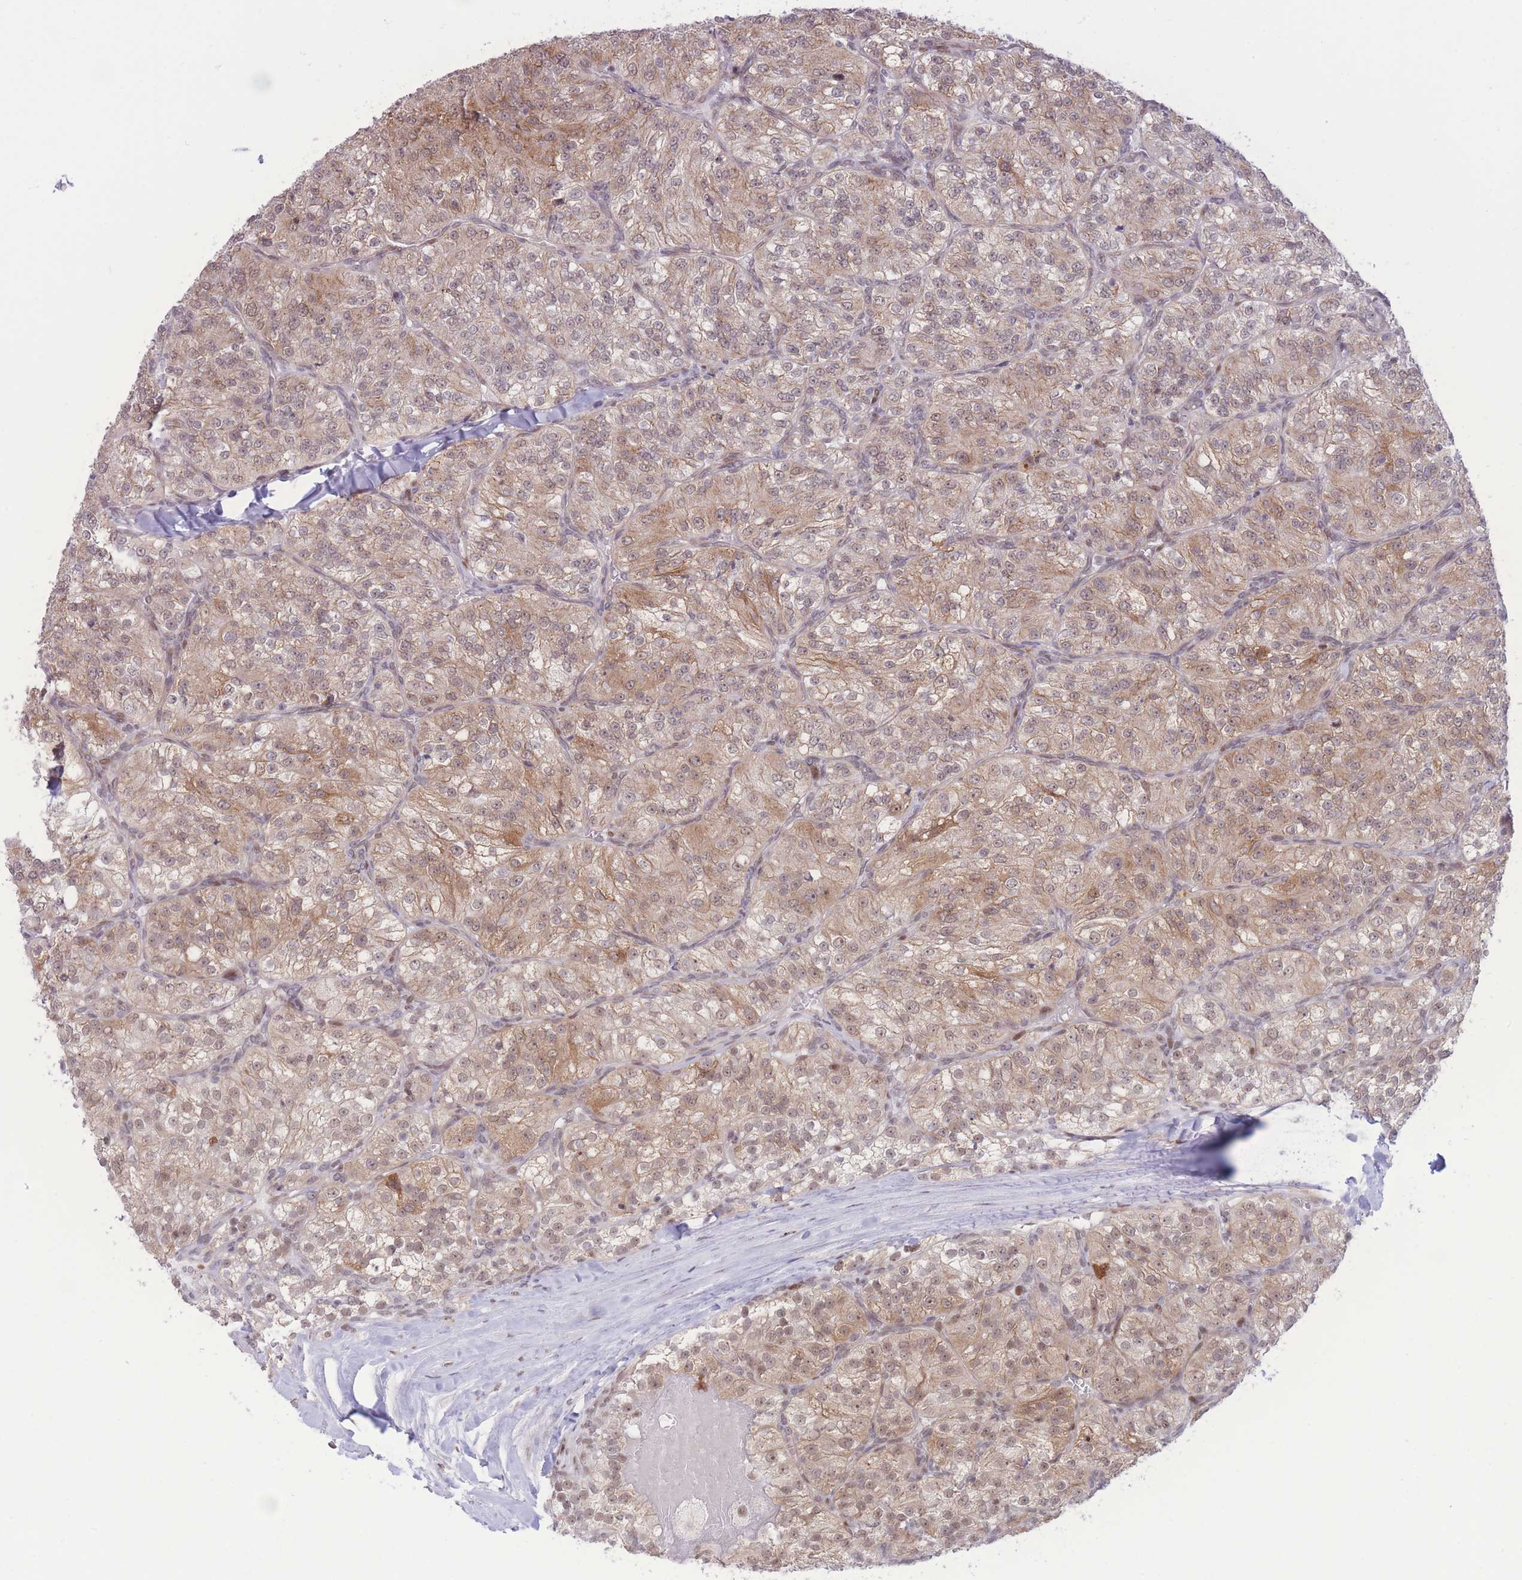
{"staining": {"intensity": "moderate", "quantity": ">75%", "location": "cytoplasmic/membranous,nuclear"}, "tissue": "renal cancer", "cell_type": "Tumor cells", "image_type": "cancer", "snomed": [{"axis": "morphology", "description": "Adenocarcinoma, NOS"}, {"axis": "topography", "description": "Kidney"}], "caption": "Immunohistochemical staining of human renal adenocarcinoma demonstrates medium levels of moderate cytoplasmic/membranous and nuclear protein expression in about >75% of tumor cells.", "gene": "PCIF1", "patient": {"sex": "female", "age": 63}}